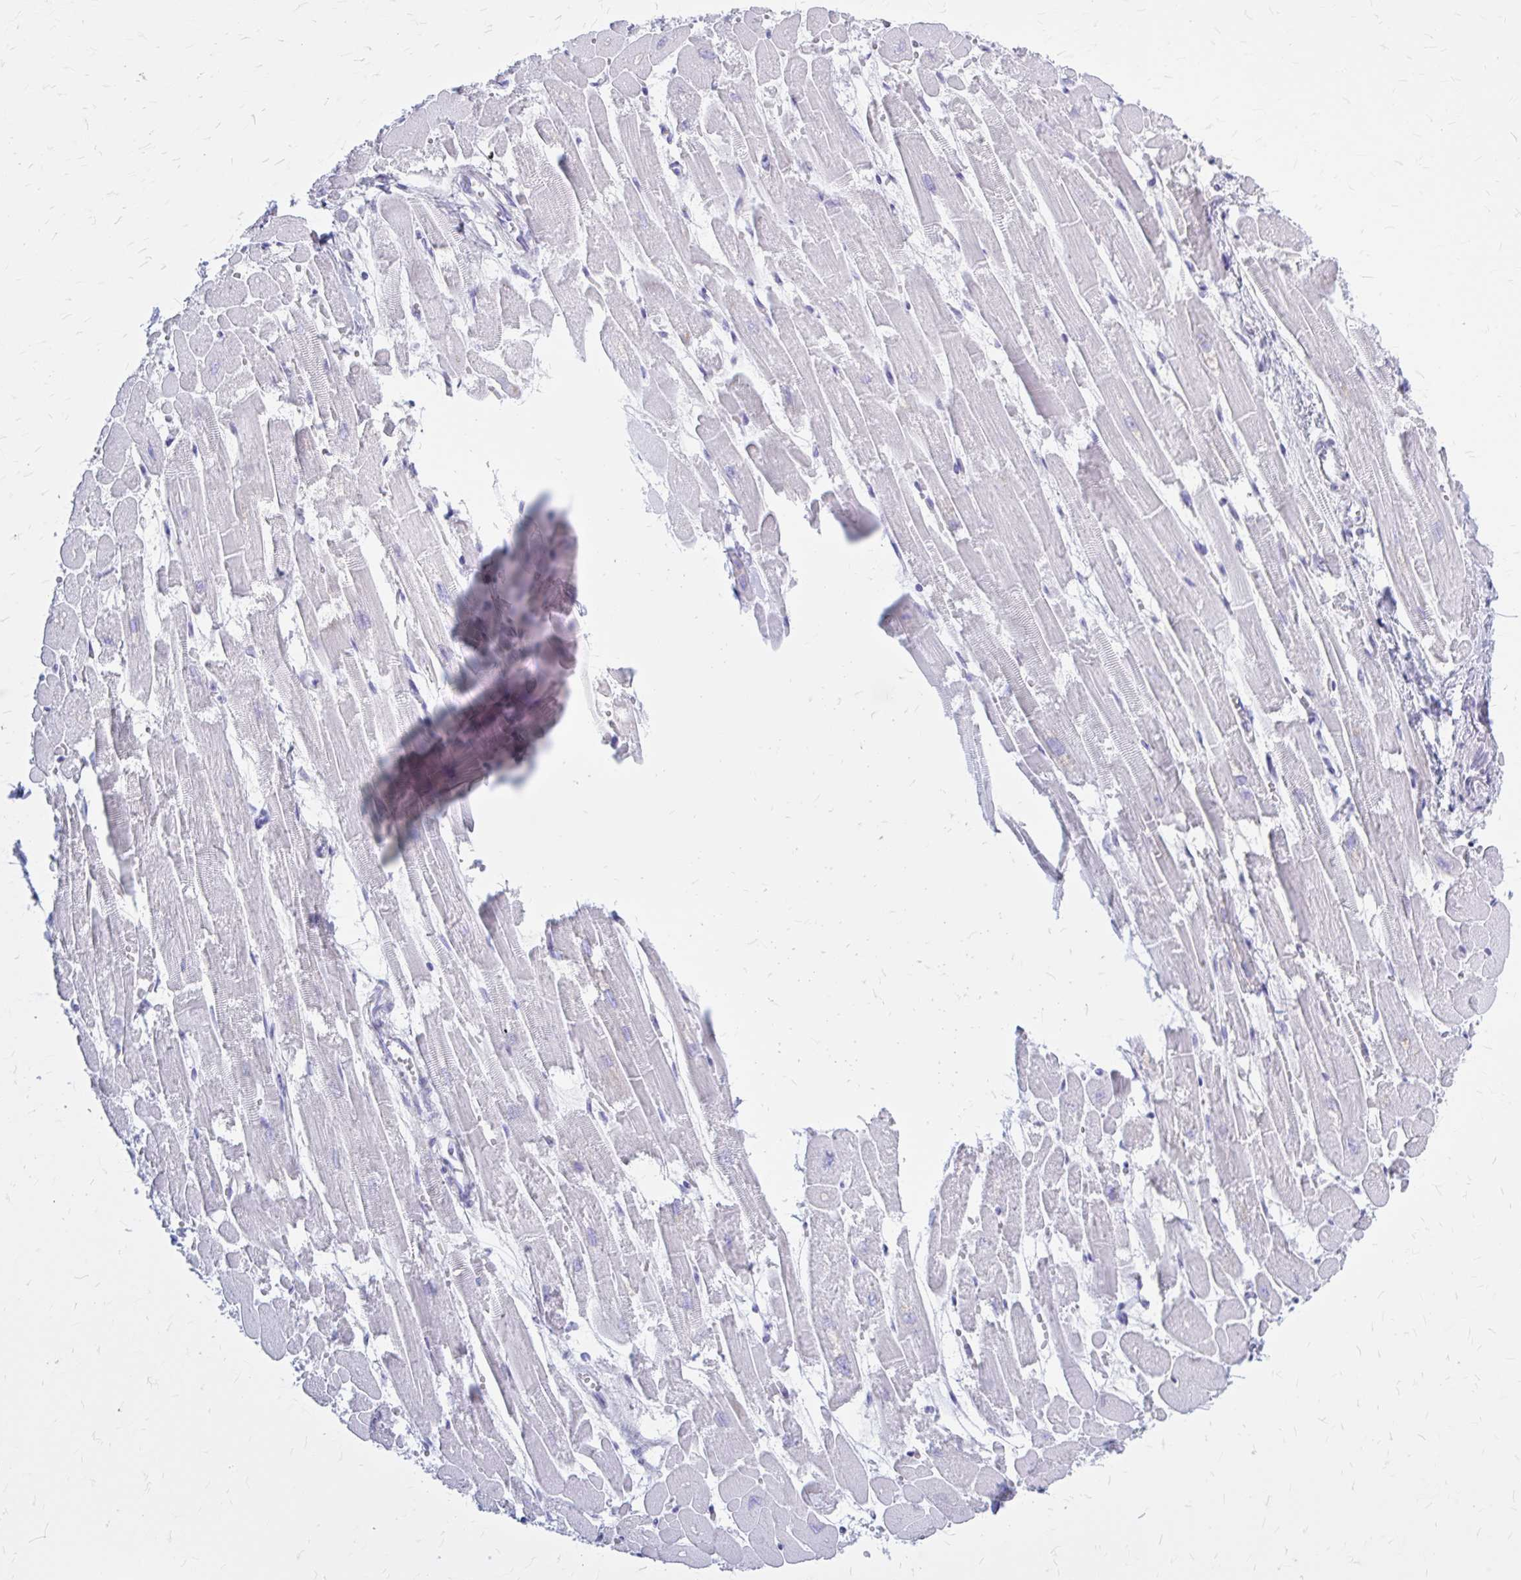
{"staining": {"intensity": "negative", "quantity": "none", "location": "none"}, "tissue": "heart muscle", "cell_type": "Cardiomyocytes", "image_type": "normal", "snomed": [{"axis": "morphology", "description": "Normal tissue, NOS"}, {"axis": "topography", "description": "Heart"}], "caption": "Immunohistochemistry (IHC) photomicrograph of unremarkable heart muscle: heart muscle stained with DAB reveals no significant protein positivity in cardiomyocytes.", "gene": "KLHDC7A", "patient": {"sex": "female", "age": 52}}